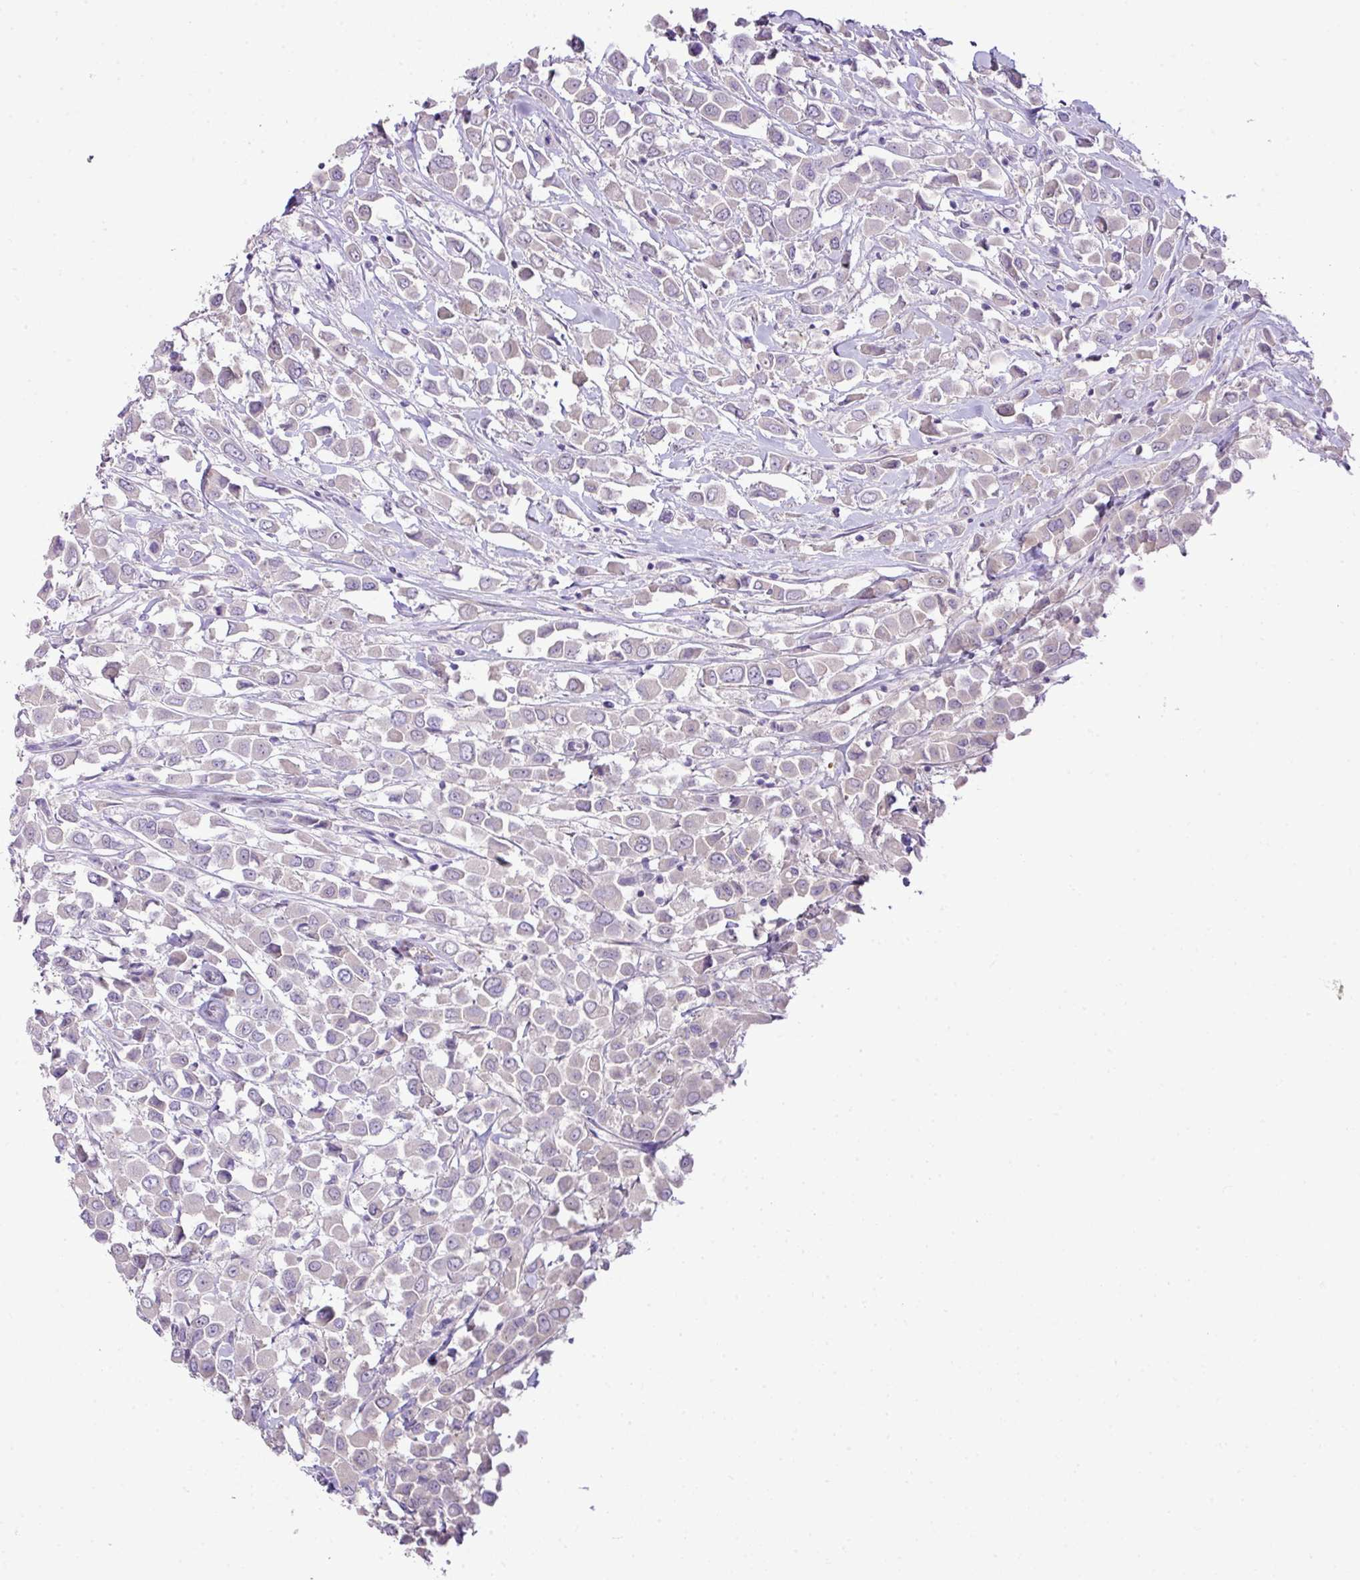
{"staining": {"intensity": "negative", "quantity": "none", "location": "none"}, "tissue": "breast cancer", "cell_type": "Tumor cells", "image_type": "cancer", "snomed": [{"axis": "morphology", "description": "Duct carcinoma"}, {"axis": "topography", "description": "Breast"}], "caption": "IHC histopathology image of human breast cancer stained for a protein (brown), which shows no expression in tumor cells.", "gene": "DIP2A", "patient": {"sex": "female", "age": 61}}